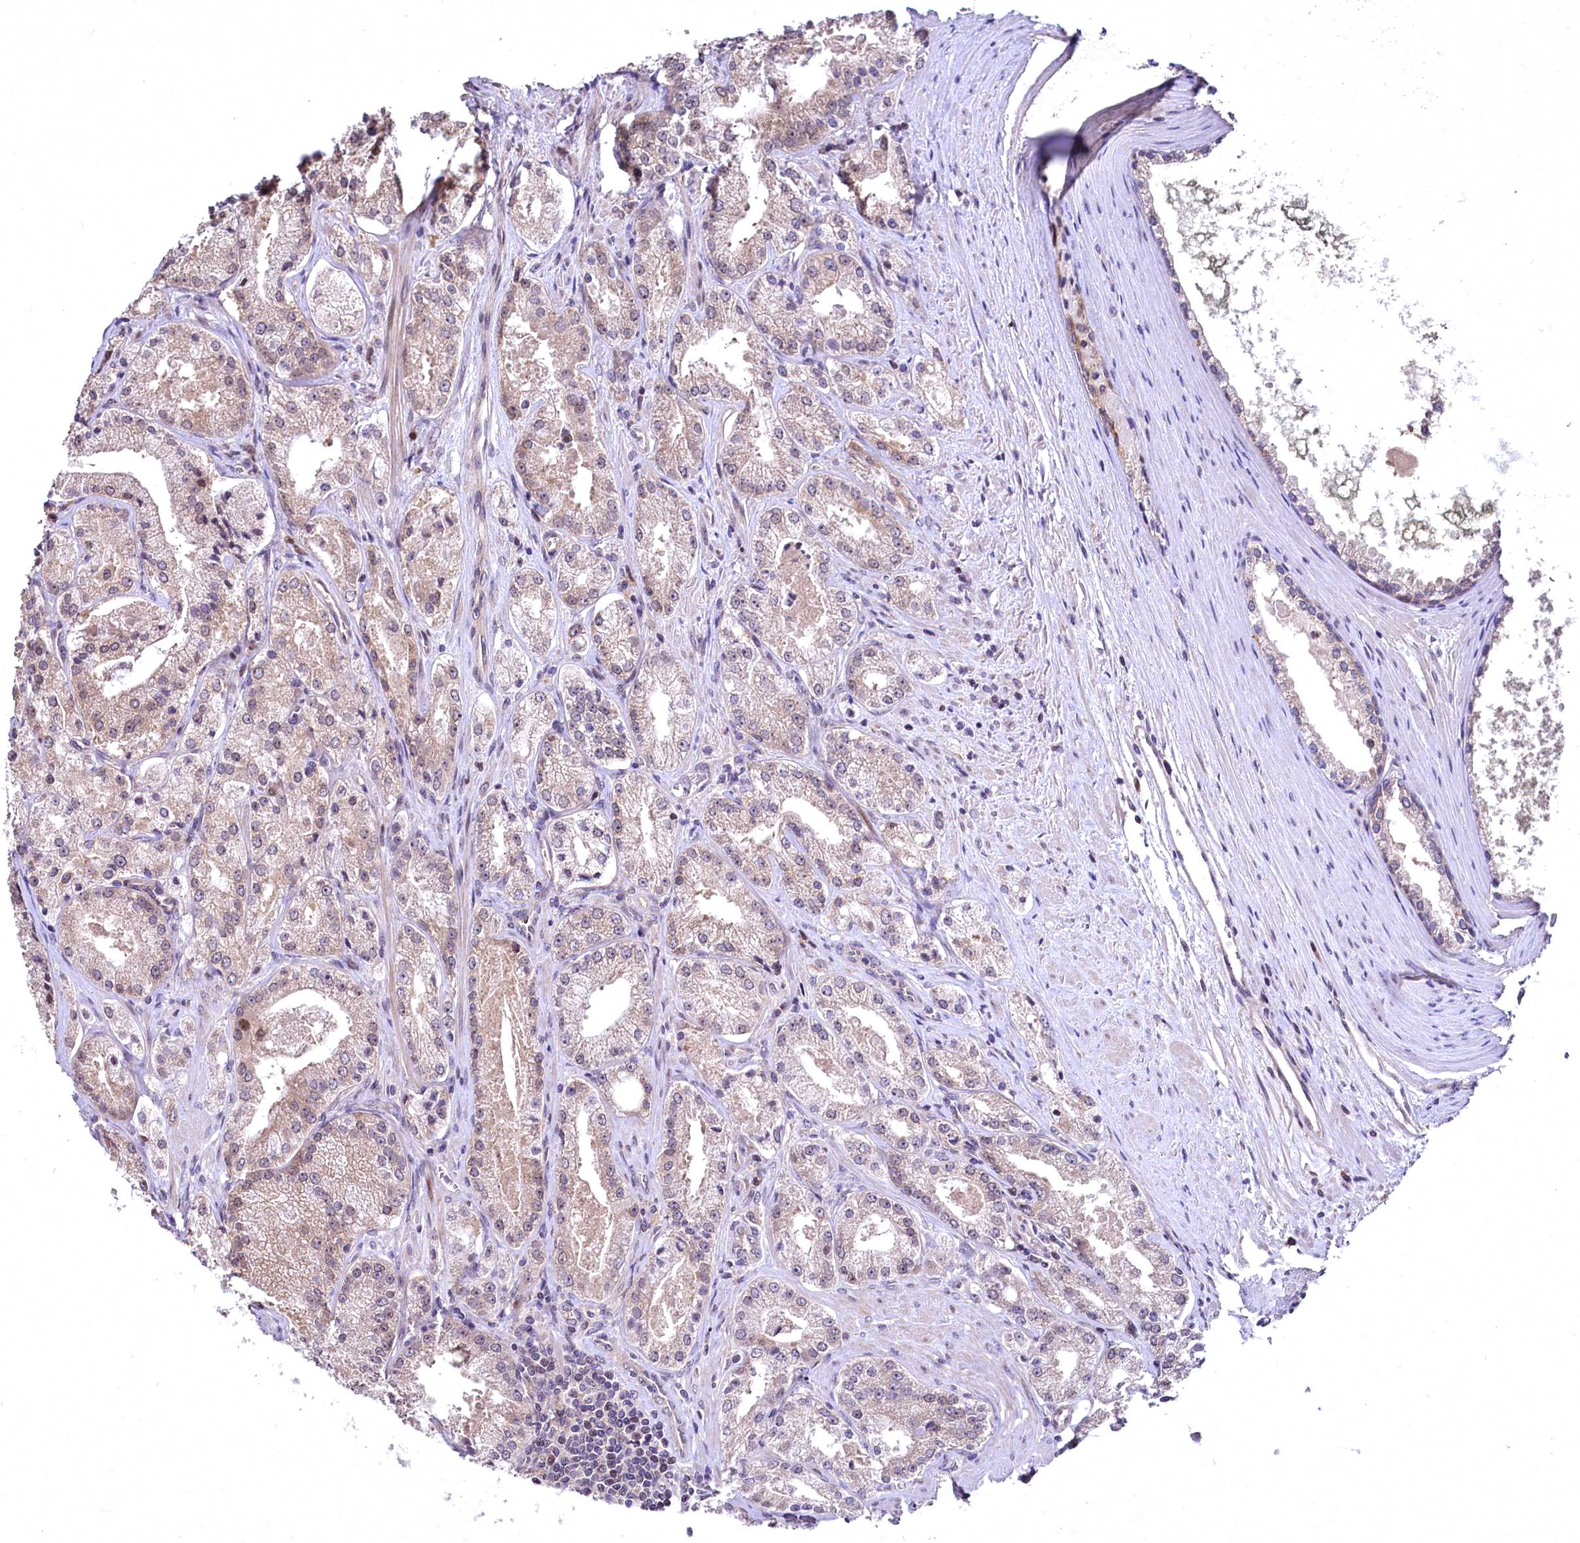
{"staining": {"intensity": "weak", "quantity": "25%-75%", "location": "cytoplasmic/membranous"}, "tissue": "prostate cancer", "cell_type": "Tumor cells", "image_type": "cancer", "snomed": [{"axis": "morphology", "description": "Adenocarcinoma, Low grade"}, {"axis": "topography", "description": "Prostate"}], "caption": "Immunohistochemical staining of prostate cancer (low-grade adenocarcinoma) displays low levels of weak cytoplasmic/membranous expression in about 25%-75% of tumor cells.", "gene": "N4BP2L1", "patient": {"sex": "male", "age": 69}}